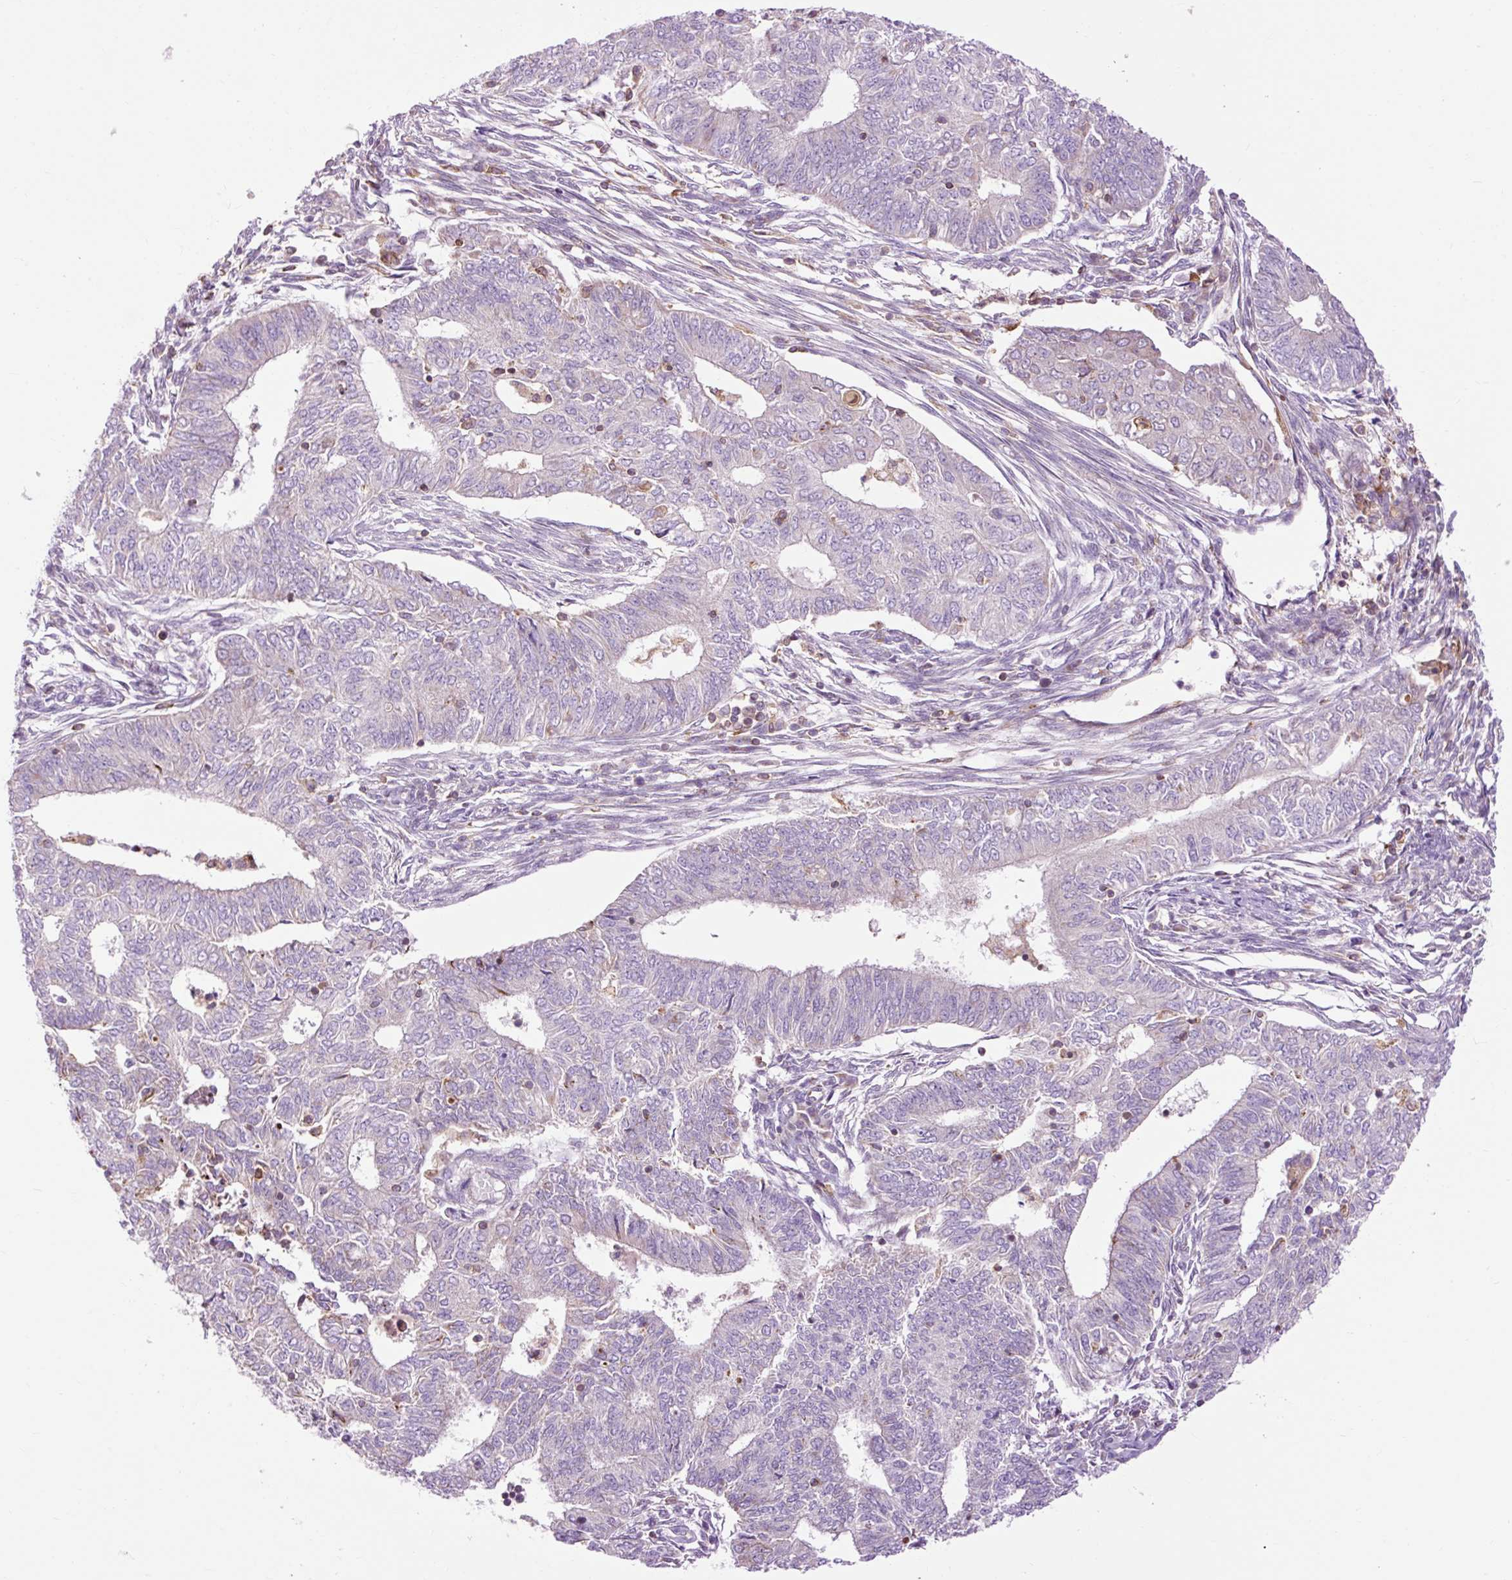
{"staining": {"intensity": "negative", "quantity": "none", "location": "none"}, "tissue": "endometrial cancer", "cell_type": "Tumor cells", "image_type": "cancer", "snomed": [{"axis": "morphology", "description": "Adenocarcinoma, NOS"}, {"axis": "topography", "description": "Endometrium"}], "caption": "Immunohistochemistry photomicrograph of neoplastic tissue: endometrial cancer (adenocarcinoma) stained with DAB (3,3'-diaminobenzidine) exhibits no significant protein expression in tumor cells. The staining is performed using DAB brown chromogen with nuclei counter-stained in using hematoxylin.", "gene": "CD83", "patient": {"sex": "female", "age": 62}}